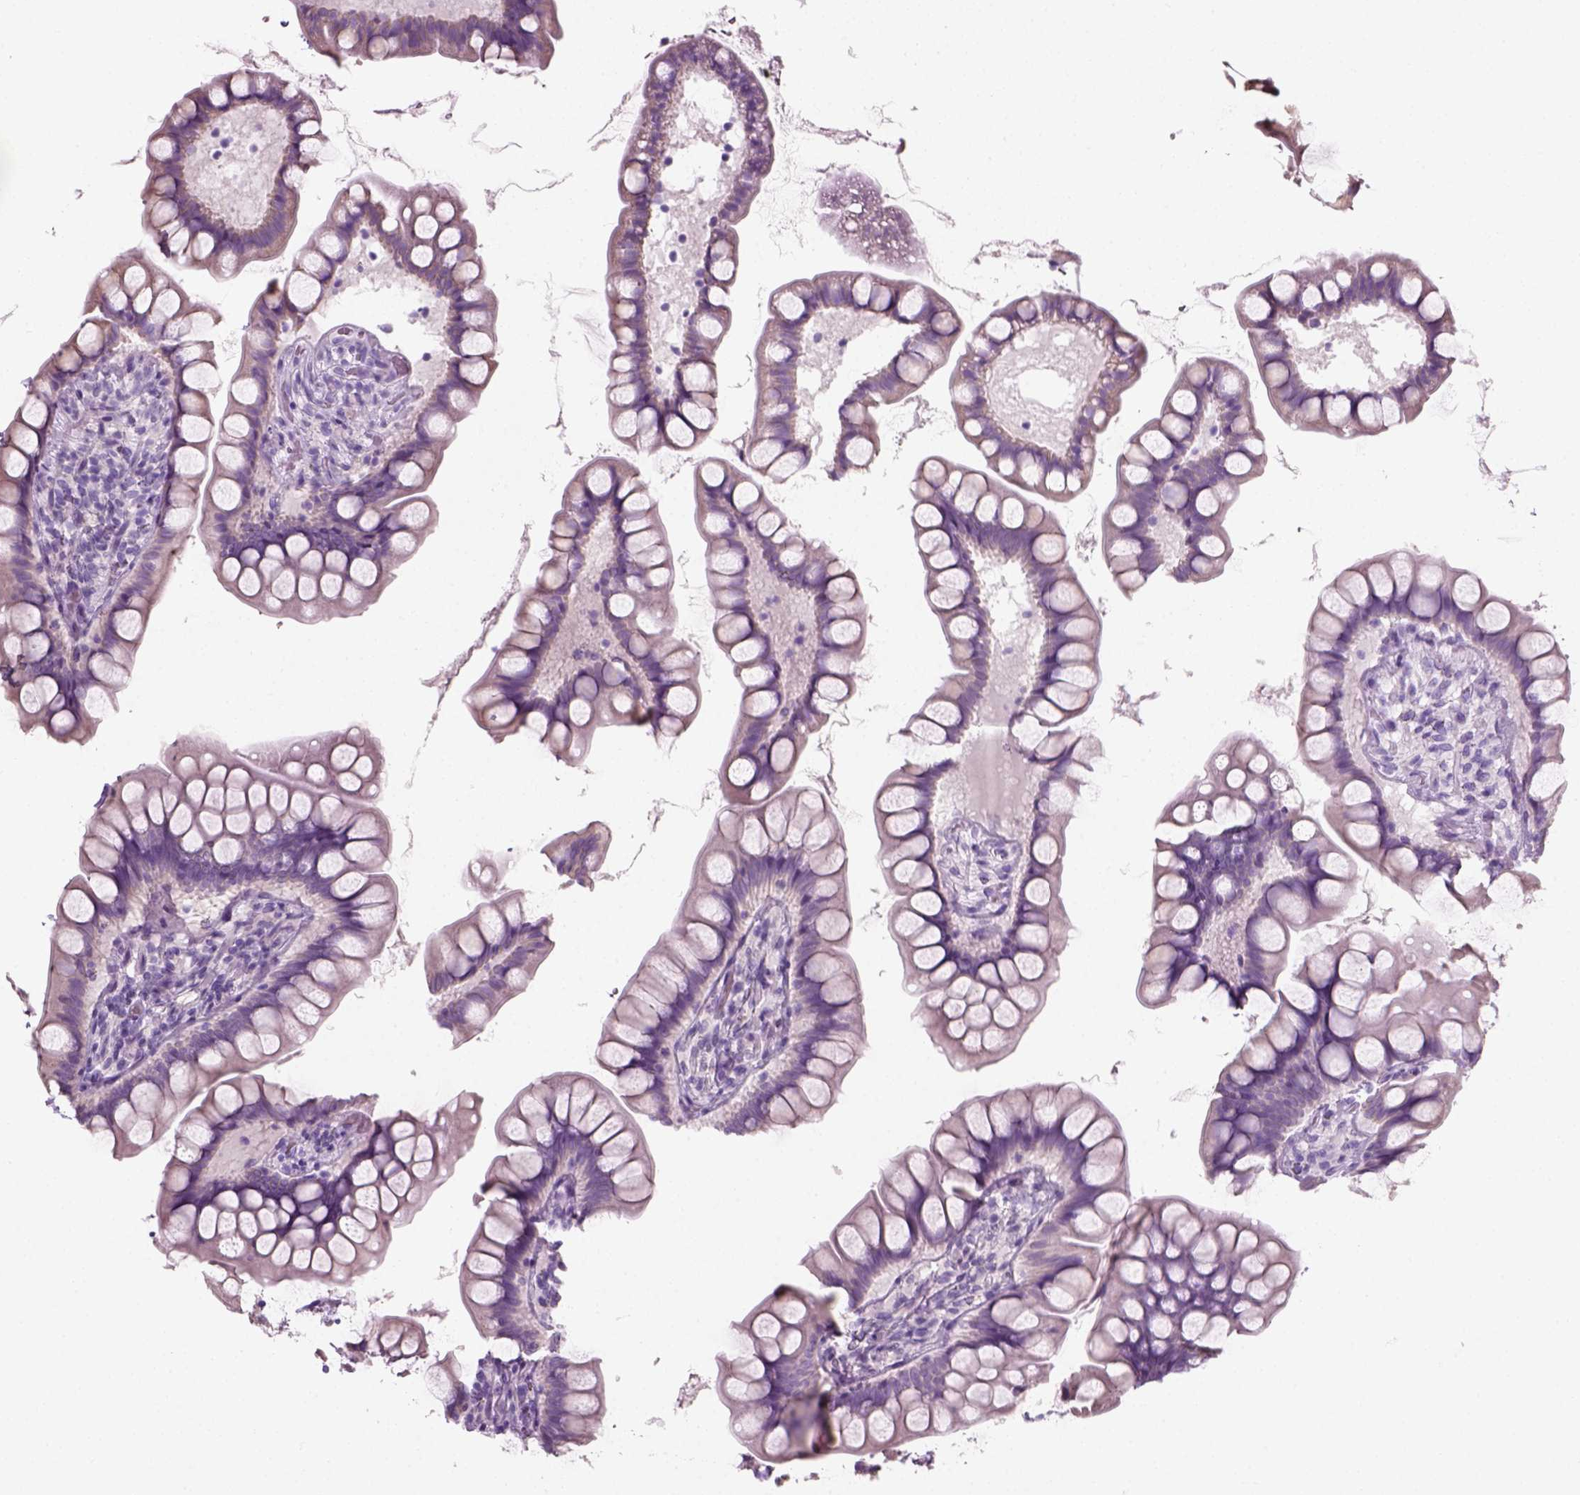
{"staining": {"intensity": "negative", "quantity": "none", "location": "none"}, "tissue": "small intestine", "cell_type": "Glandular cells", "image_type": "normal", "snomed": [{"axis": "morphology", "description": "Normal tissue, NOS"}, {"axis": "topography", "description": "Small intestine"}], "caption": "Protein analysis of normal small intestine reveals no significant positivity in glandular cells.", "gene": "SLC12A5", "patient": {"sex": "male", "age": 70}}